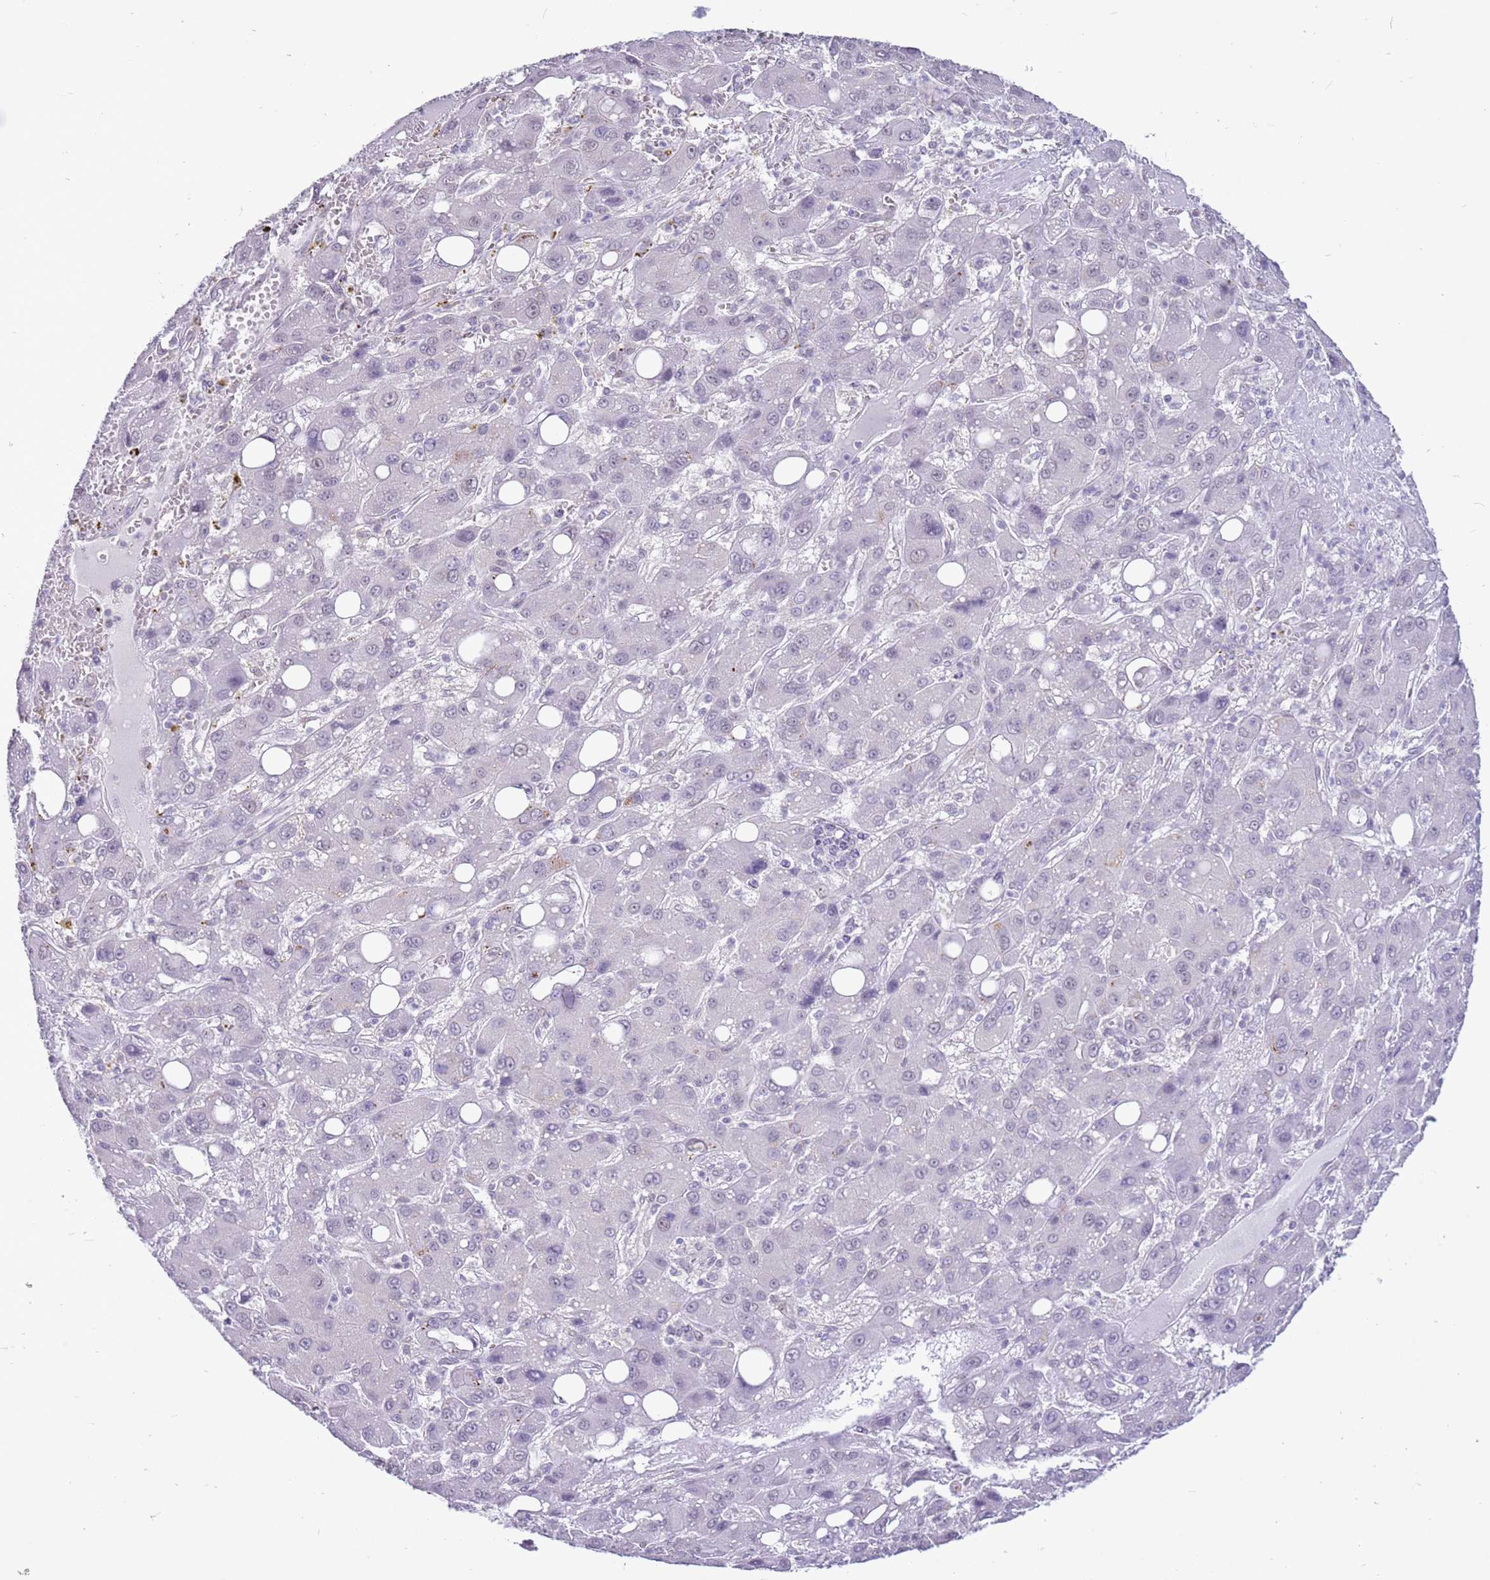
{"staining": {"intensity": "negative", "quantity": "none", "location": "none"}, "tissue": "liver cancer", "cell_type": "Tumor cells", "image_type": "cancer", "snomed": [{"axis": "morphology", "description": "Carcinoma, Hepatocellular, NOS"}, {"axis": "topography", "description": "Liver"}], "caption": "Immunohistochemical staining of liver cancer reveals no significant expression in tumor cells.", "gene": "PPP1R17", "patient": {"sex": "male", "age": 55}}